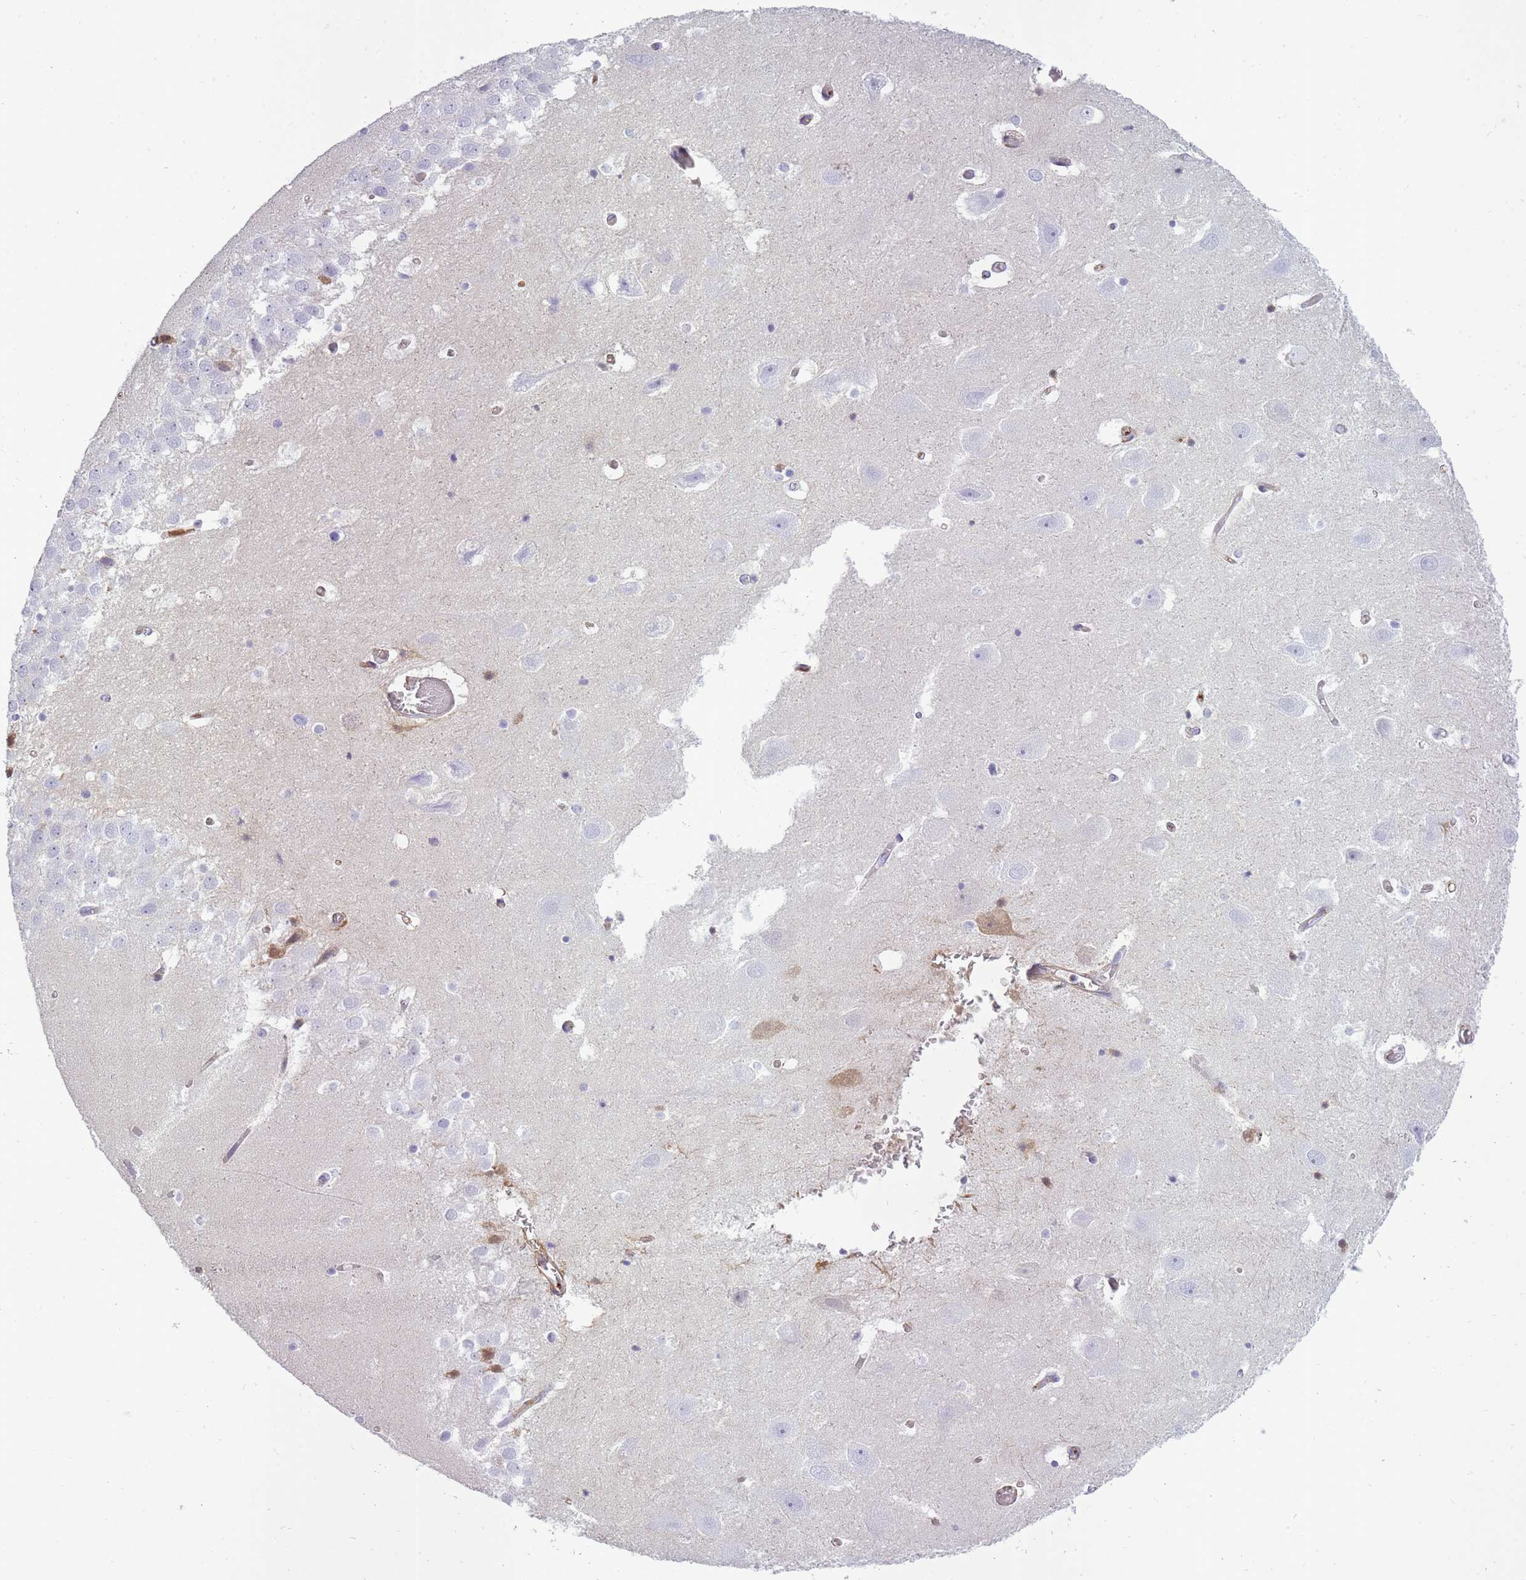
{"staining": {"intensity": "negative", "quantity": "none", "location": "none"}, "tissue": "hippocampus", "cell_type": "Glial cells", "image_type": "normal", "snomed": [{"axis": "morphology", "description": "Normal tissue, NOS"}, {"axis": "topography", "description": "Hippocampus"}], "caption": "Image shows no significant protein positivity in glial cells of normal hippocampus.", "gene": "IGKV1", "patient": {"sex": "female", "age": 52}}